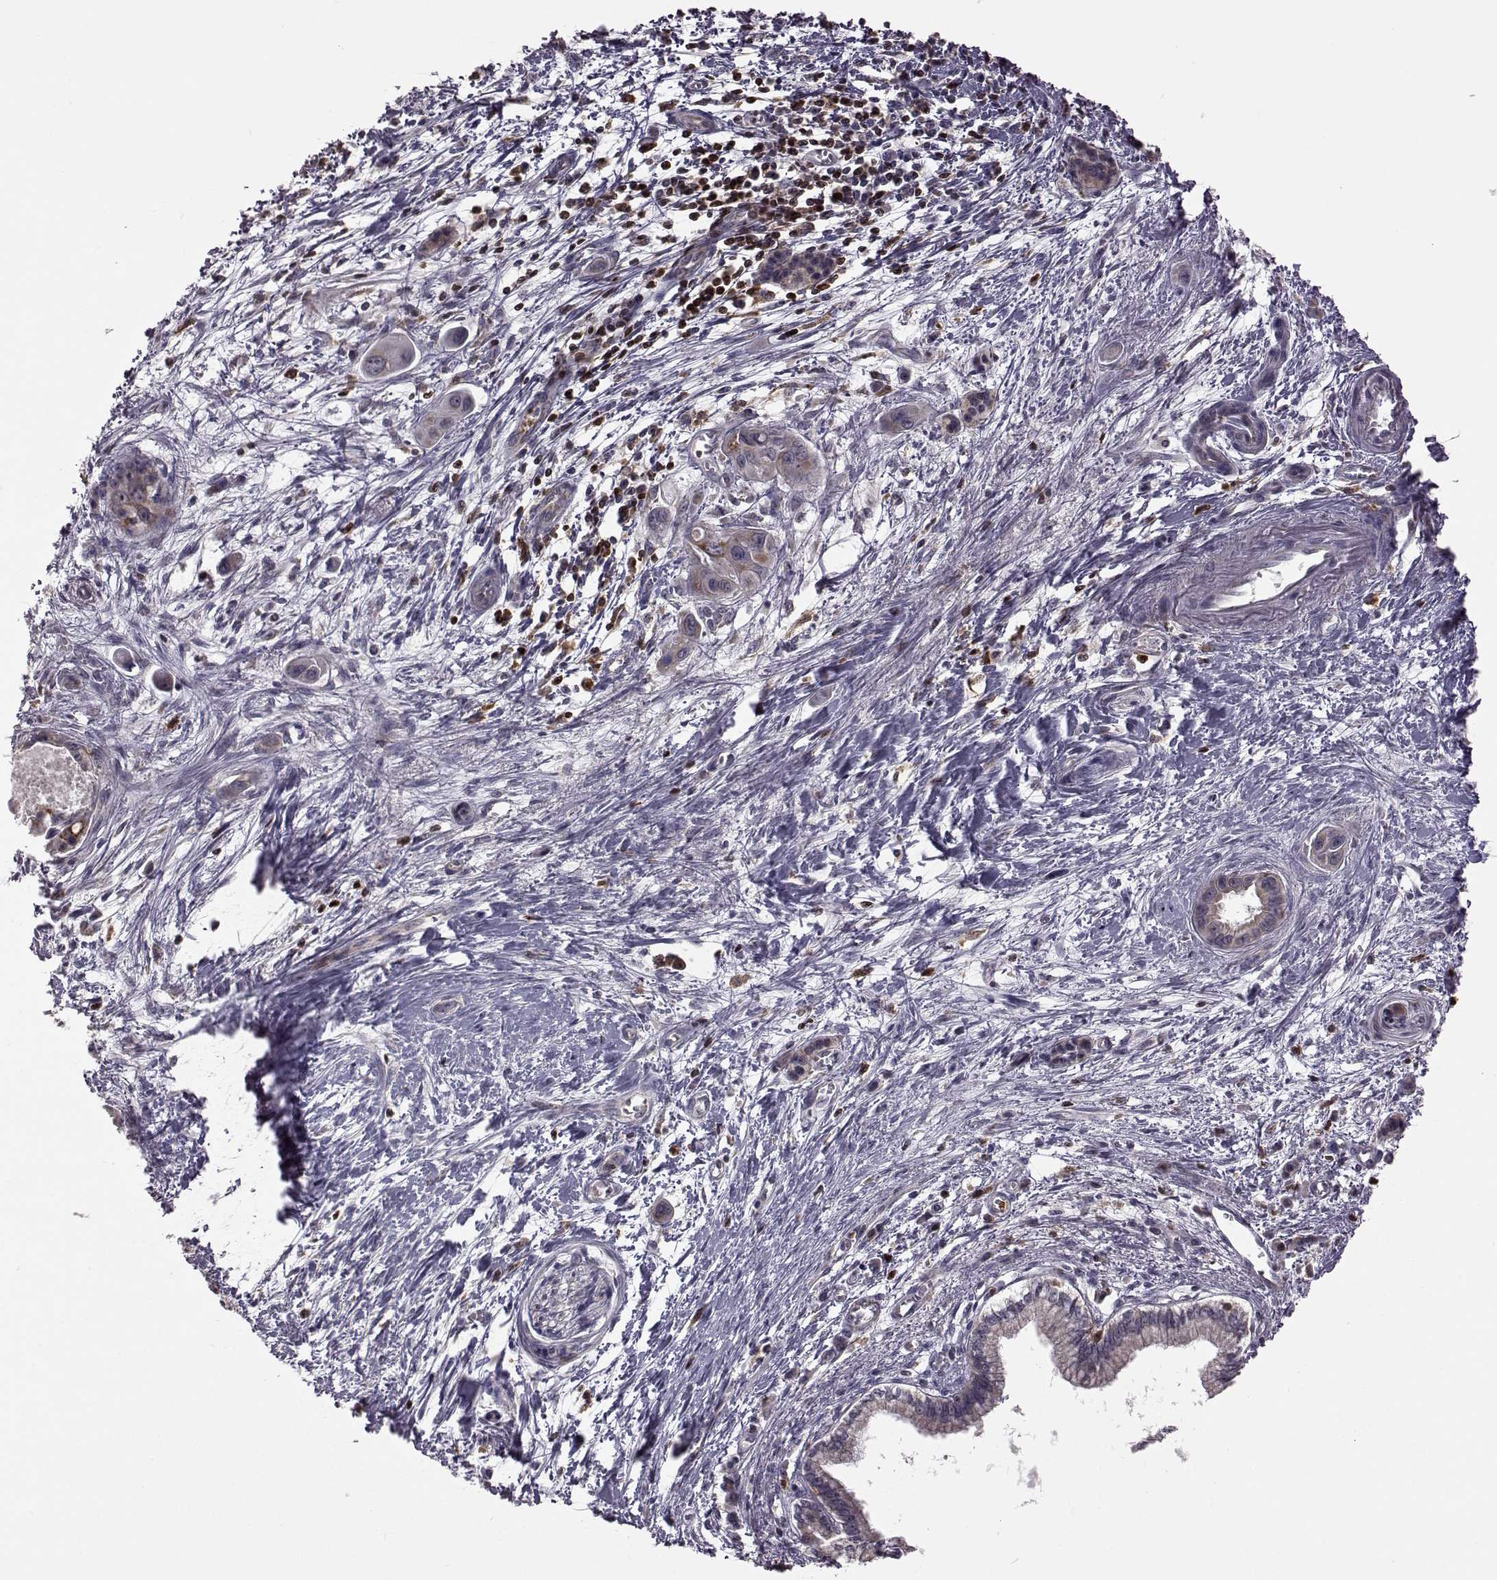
{"staining": {"intensity": "negative", "quantity": "none", "location": "none"}, "tissue": "pancreatic cancer", "cell_type": "Tumor cells", "image_type": "cancer", "snomed": [{"axis": "morphology", "description": "Adenocarcinoma, NOS"}, {"axis": "topography", "description": "Pancreas"}], "caption": "Human pancreatic adenocarcinoma stained for a protein using immunohistochemistry (IHC) shows no expression in tumor cells.", "gene": "DOK2", "patient": {"sex": "male", "age": 60}}